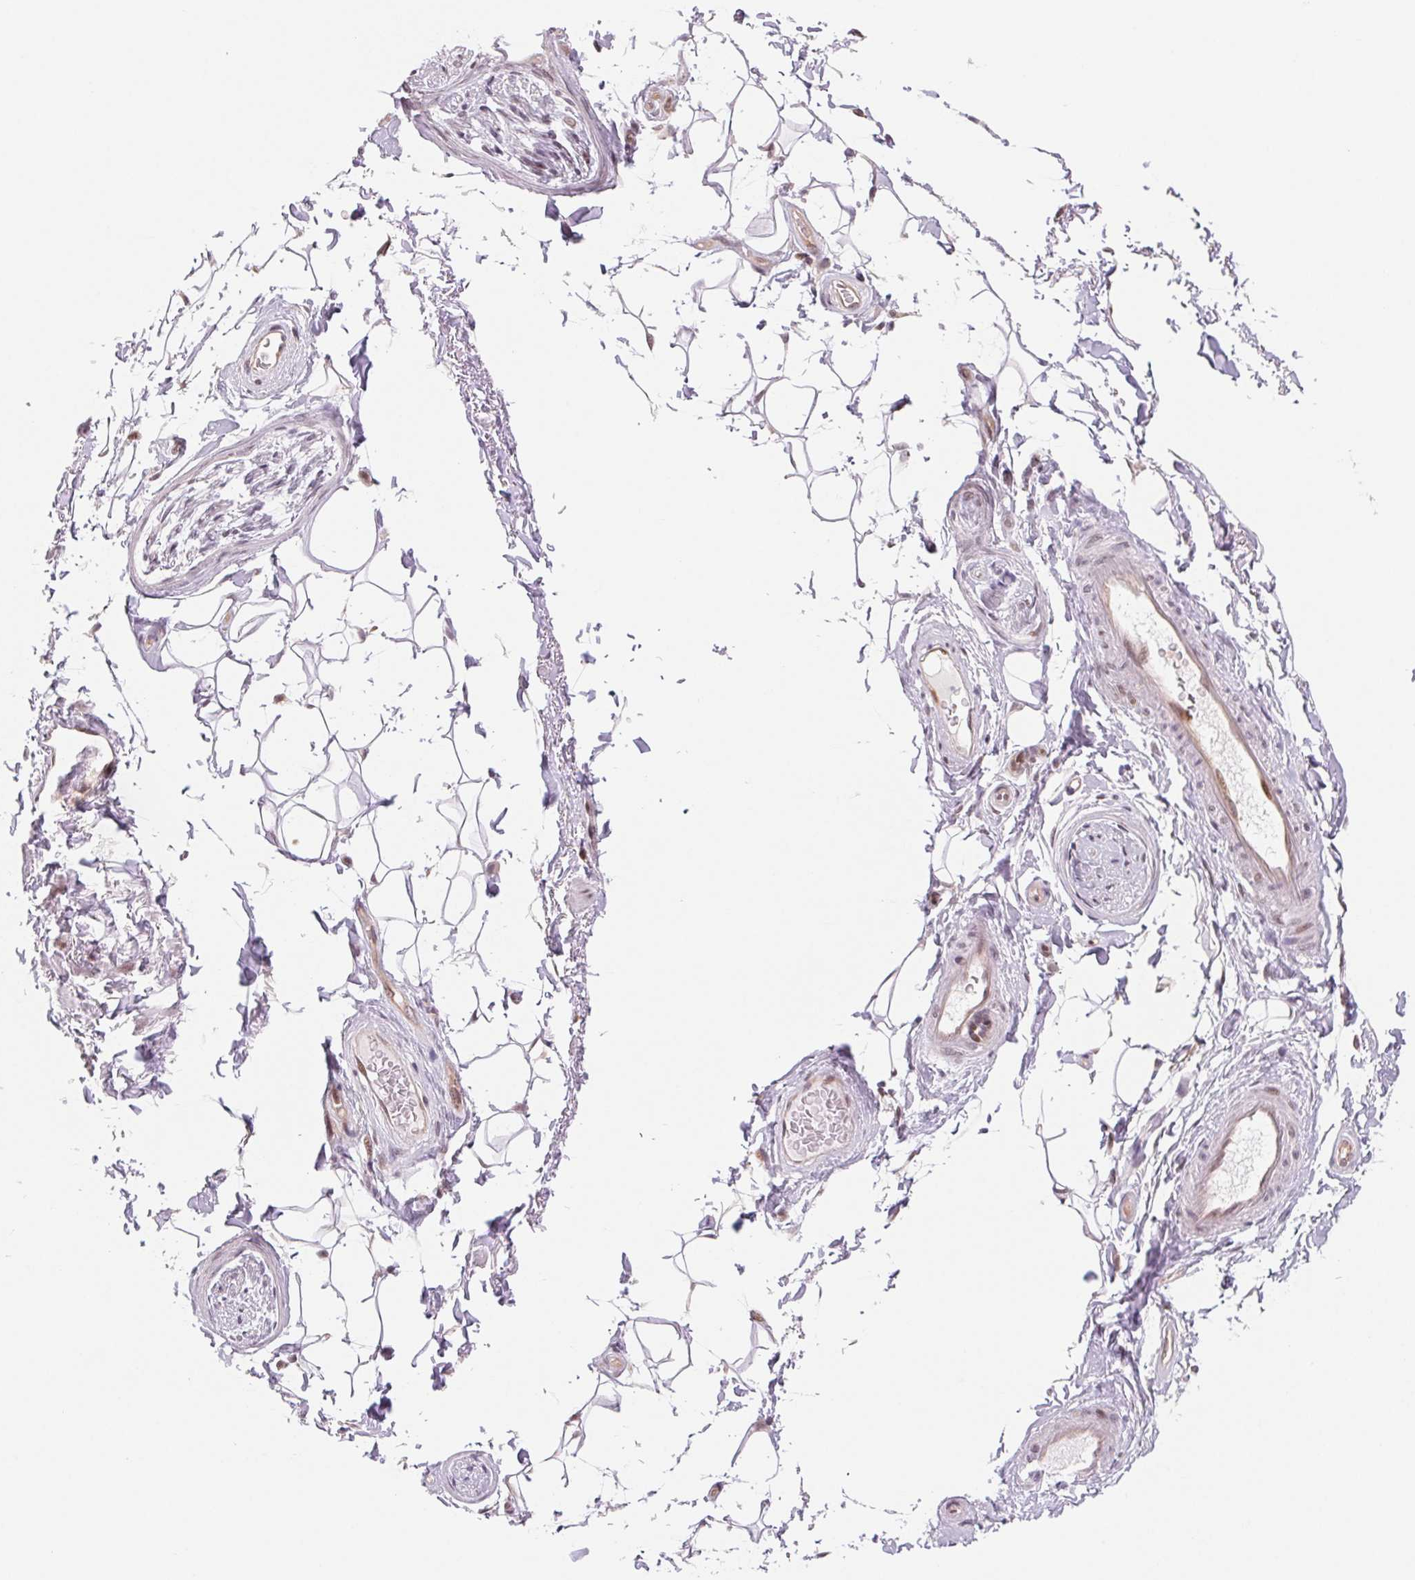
{"staining": {"intensity": "weak", "quantity": "<25%", "location": "nuclear"}, "tissue": "adipose tissue", "cell_type": "Adipocytes", "image_type": "normal", "snomed": [{"axis": "morphology", "description": "Normal tissue, NOS"}, {"axis": "topography", "description": "Anal"}, {"axis": "topography", "description": "Peripheral nerve tissue"}], "caption": "This is an IHC image of unremarkable human adipose tissue. There is no positivity in adipocytes.", "gene": "DNAJB6", "patient": {"sex": "male", "age": 51}}